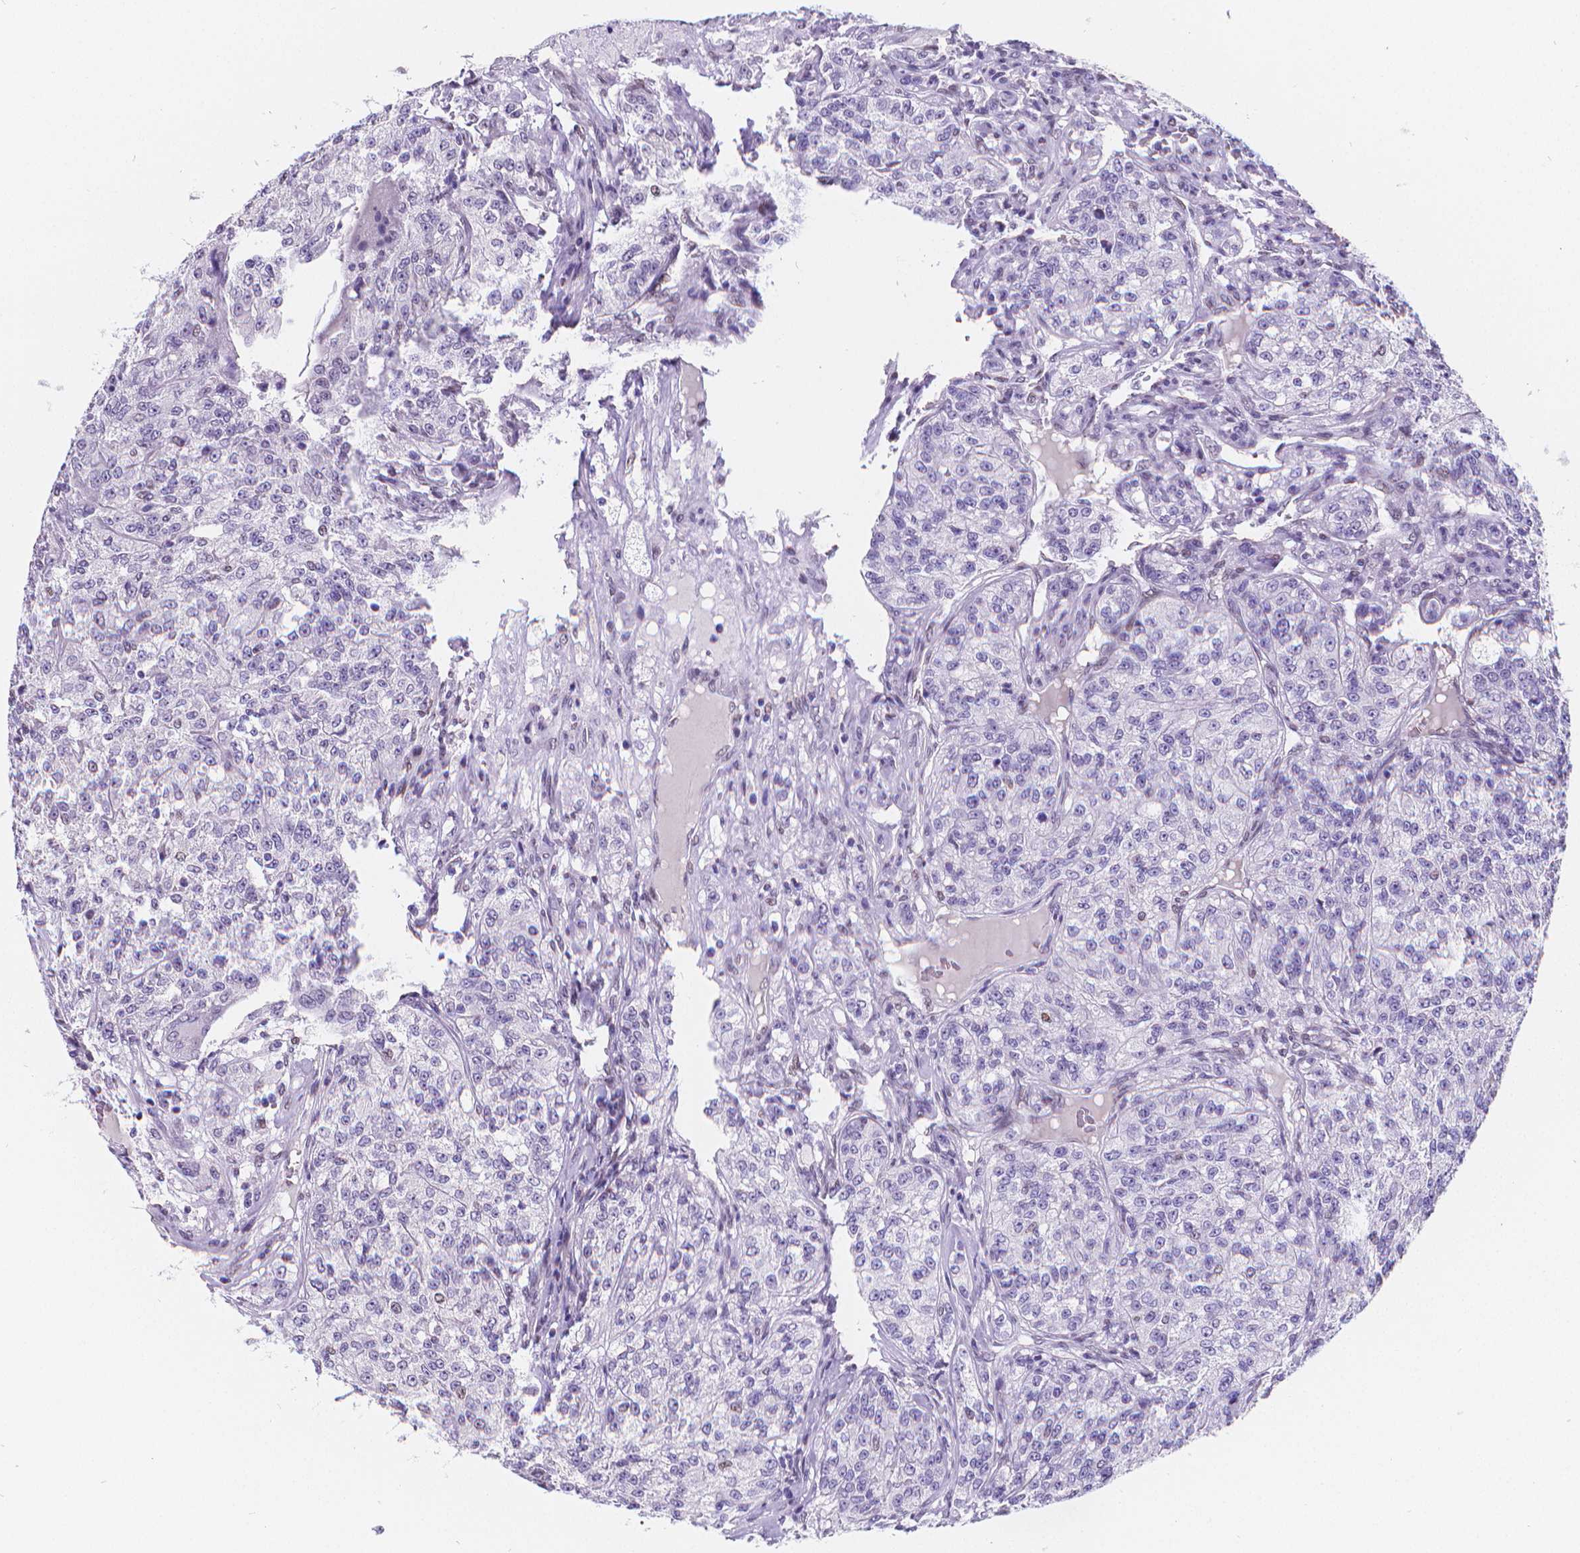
{"staining": {"intensity": "negative", "quantity": "none", "location": "none"}, "tissue": "renal cancer", "cell_type": "Tumor cells", "image_type": "cancer", "snomed": [{"axis": "morphology", "description": "Adenocarcinoma, NOS"}, {"axis": "topography", "description": "Kidney"}], "caption": "High power microscopy photomicrograph of an immunohistochemistry image of renal cancer (adenocarcinoma), revealing no significant staining in tumor cells. (Immunohistochemistry (ihc), brightfield microscopy, high magnification).", "gene": "MEF2C", "patient": {"sex": "female", "age": 63}}